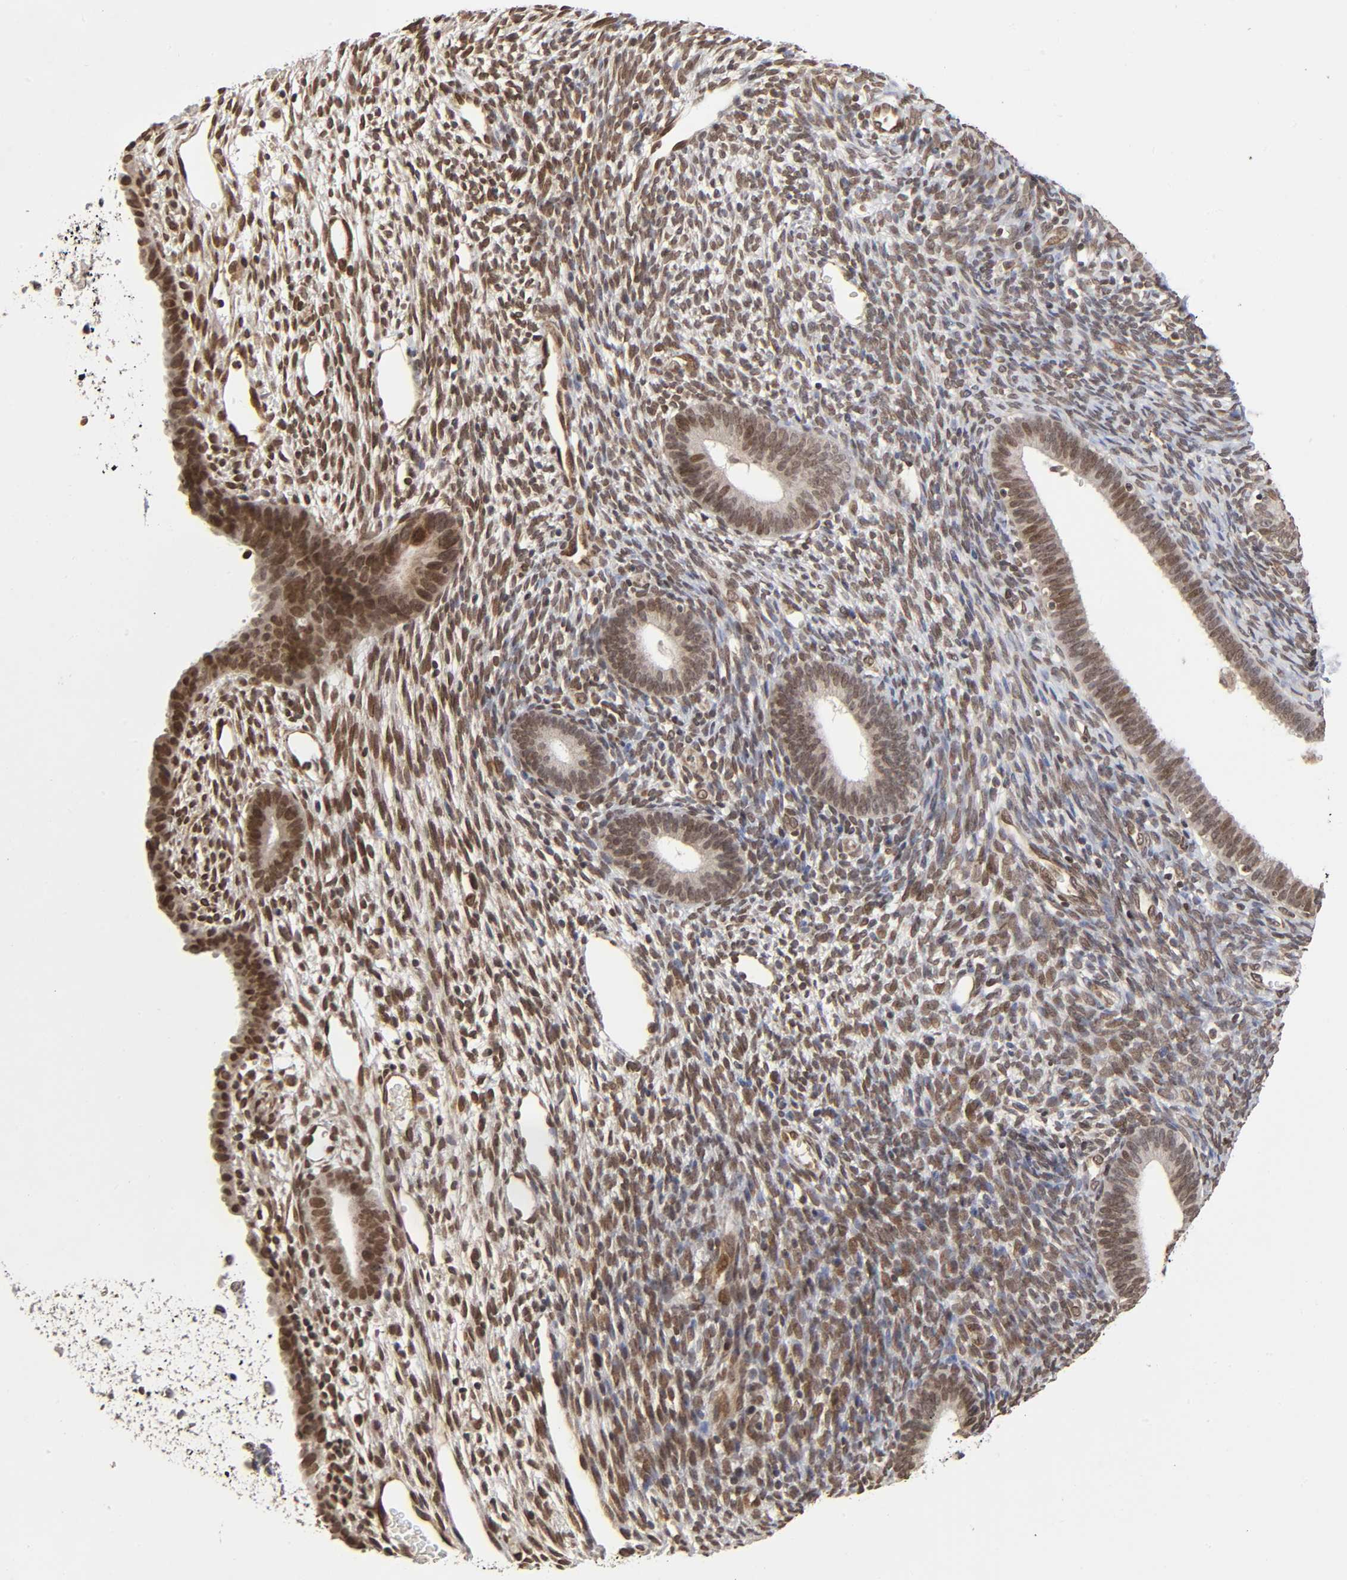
{"staining": {"intensity": "moderate", "quantity": ">75%", "location": "nuclear"}, "tissue": "endometrium", "cell_type": "Cells in endometrial stroma", "image_type": "normal", "snomed": [{"axis": "morphology", "description": "Normal tissue, NOS"}, {"axis": "topography", "description": "Endometrium"}], "caption": "Protein staining of unremarkable endometrium shows moderate nuclear staining in about >75% of cells in endometrial stroma.", "gene": "MLLT6", "patient": {"sex": "female", "age": 57}}